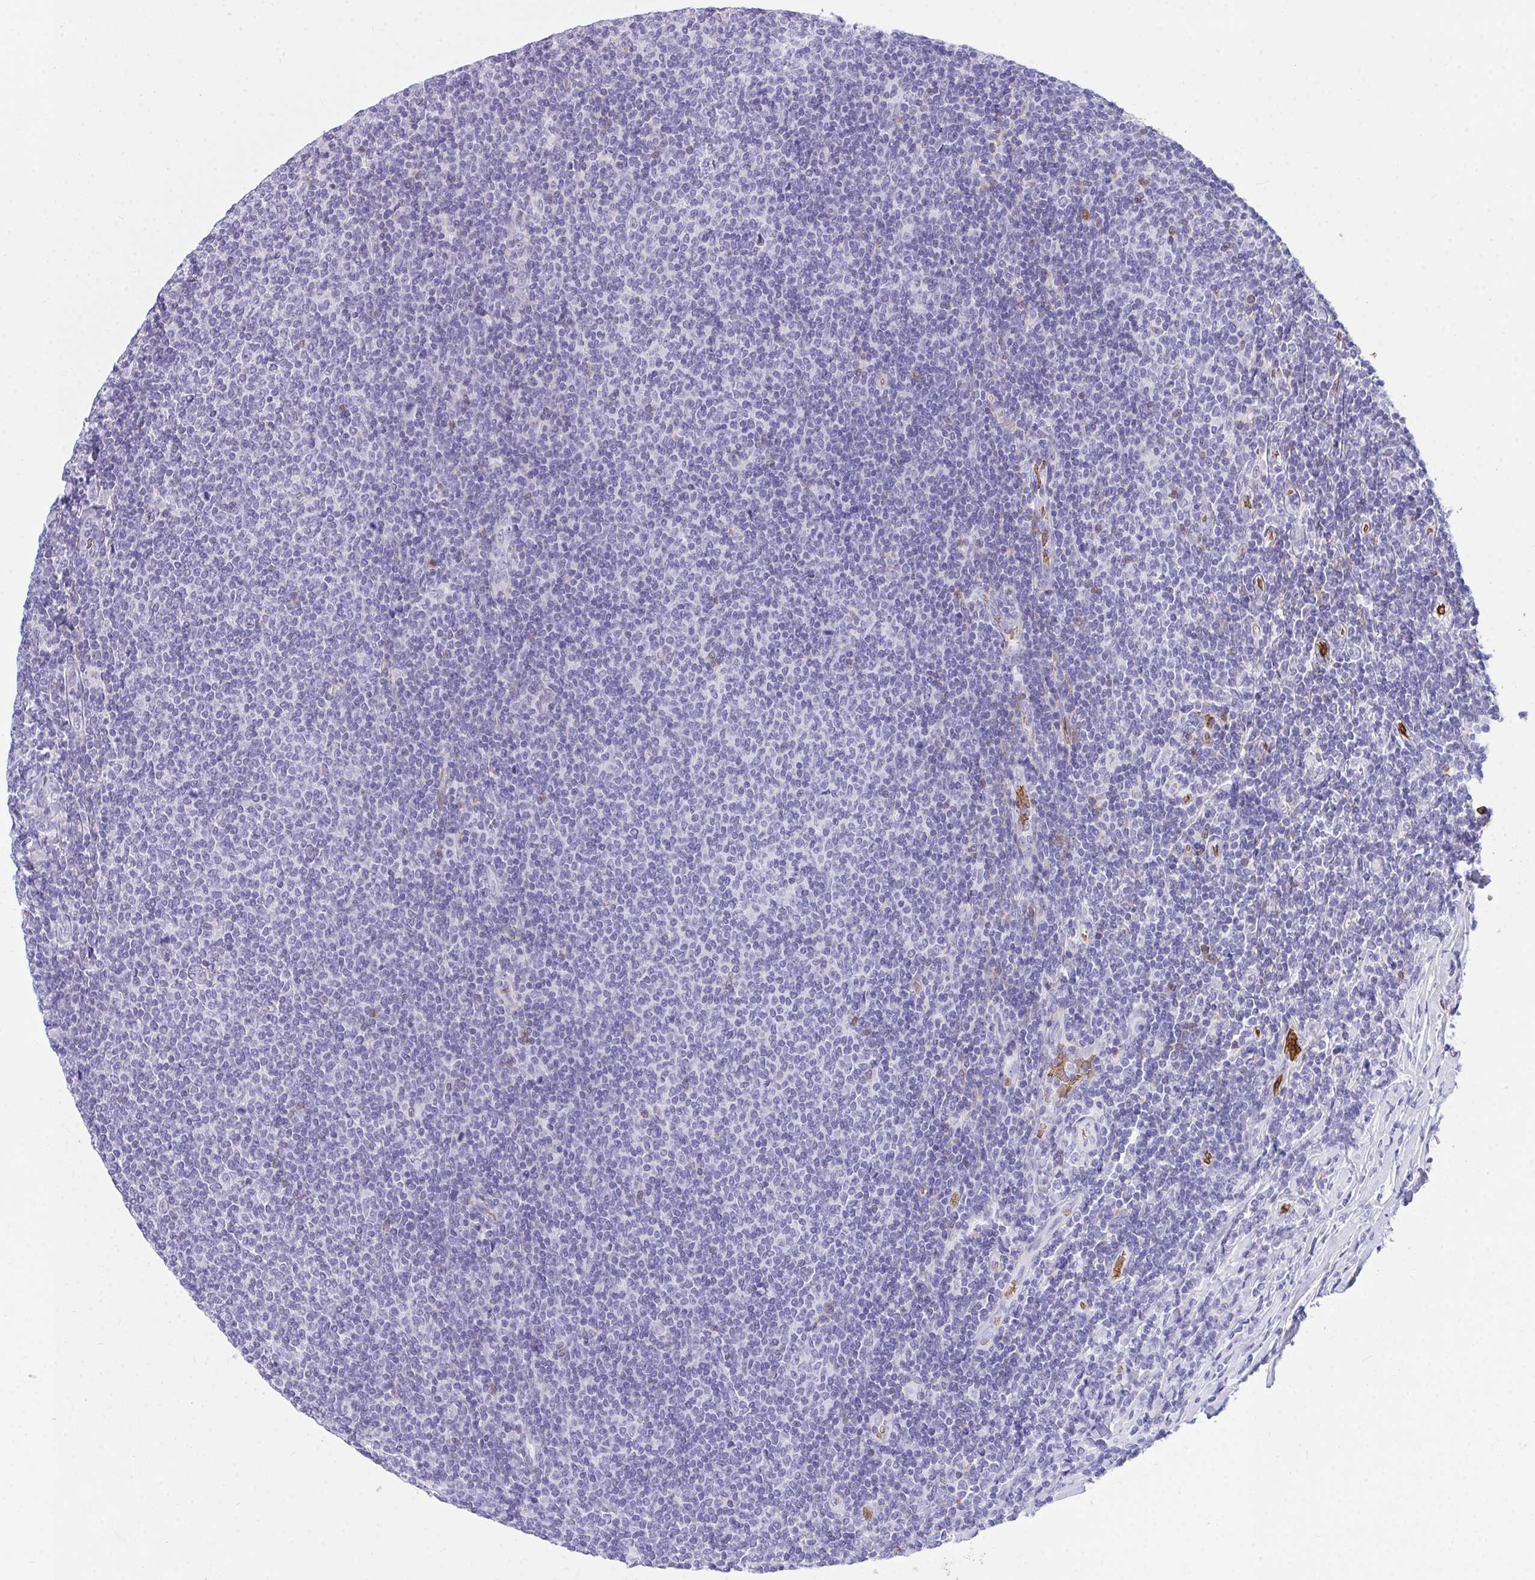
{"staining": {"intensity": "negative", "quantity": "none", "location": "none"}, "tissue": "lymphoma", "cell_type": "Tumor cells", "image_type": "cancer", "snomed": [{"axis": "morphology", "description": "Malignant lymphoma, non-Hodgkin's type, Low grade"}, {"axis": "topography", "description": "Lymph node"}], "caption": "Immunohistochemistry (IHC) of human lymphoma displays no expression in tumor cells. (Brightfield microscopy of DAB (3,3'-diaminobenzidine) immunohistochemistry at high magnification).", "gene": "ANK1", "patient": {"sex": "male", "age": 52}}